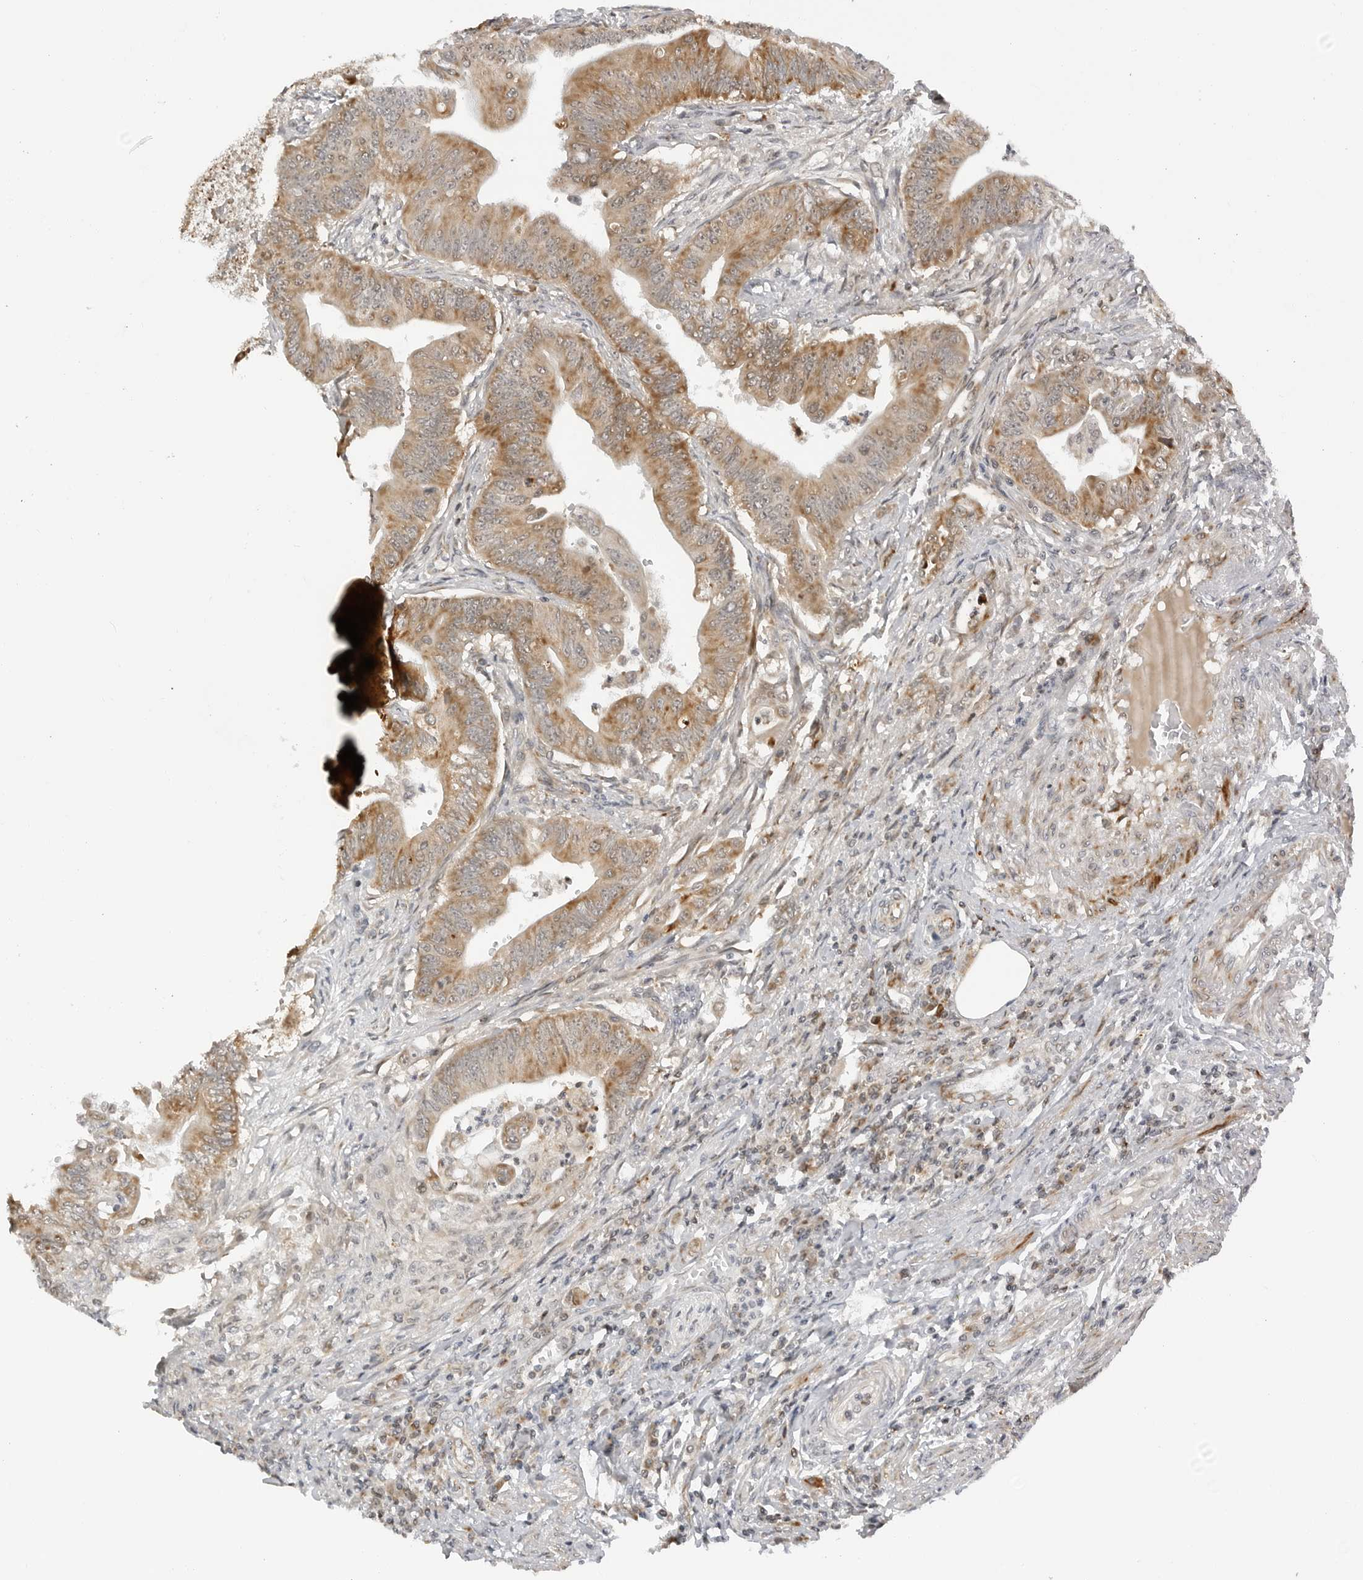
{"staining": {"intensity": "moderate", "quantity": ">75%", "location": "cytoplasmic/membranous"}, "tissue": "colorectal cancer", "cell_type": "Tumor cells", "image_type": "cancer", "snomed": [{"axis": "morphology", "description": "Adenoma, NOS"}, {"axis": "morphology", "description": "Adenocarcinoma, NOS"}, {"axis": "topography", "description": "Colon"}], "caption": "Moderate cytoplasmic/membranous positivity for a protein is identified in about >75% of tumor cells of colorectal adenocarcinoma using immunohistochemistry (IHC).", "gene": "PEX2", "patient": {"sex": "male", "age": 79}}